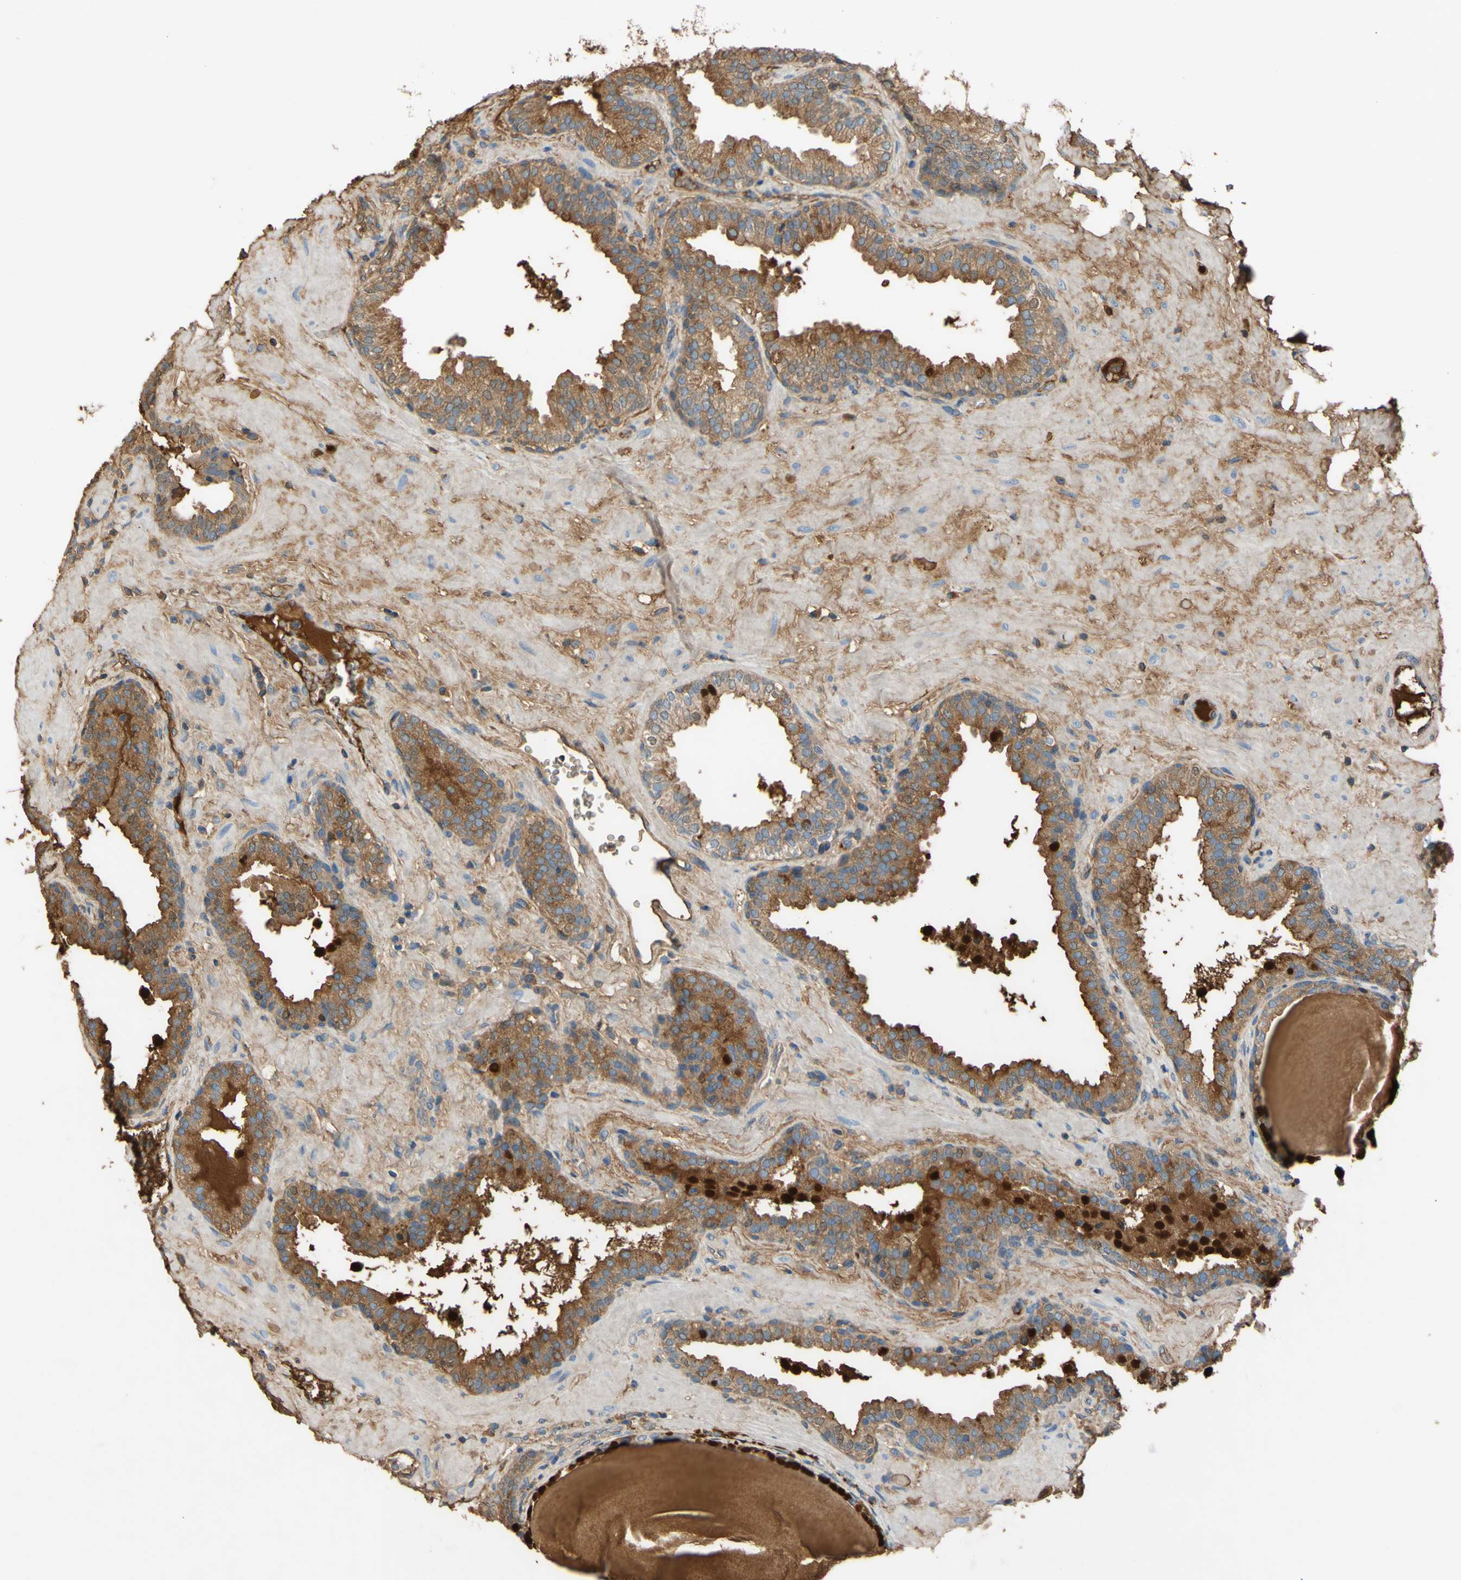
{"staining": {"intensity": "moderate", "quantity": "25%-75%", "location": "cytoplasmic/membranous,nuclear"}, "tissue": "prostate", "cell_type": "Glandular cells", "image_type": "normal", "snomed": [{"axis": "morphology", "description": "Normal tissue, NOS"}, {"axis": "topography", "description": "Prostate"}], "caption": "Protein staining of benign prostate demonstrates moderate cytoplasmic/membranous,nuclear staining in approximately 25%-75% of glandular cells. (DAB = brown stain, brightfield microscopy at high magnification).", "gene": "TIMP2", "patient": {"sex": "male", "age": 51}}